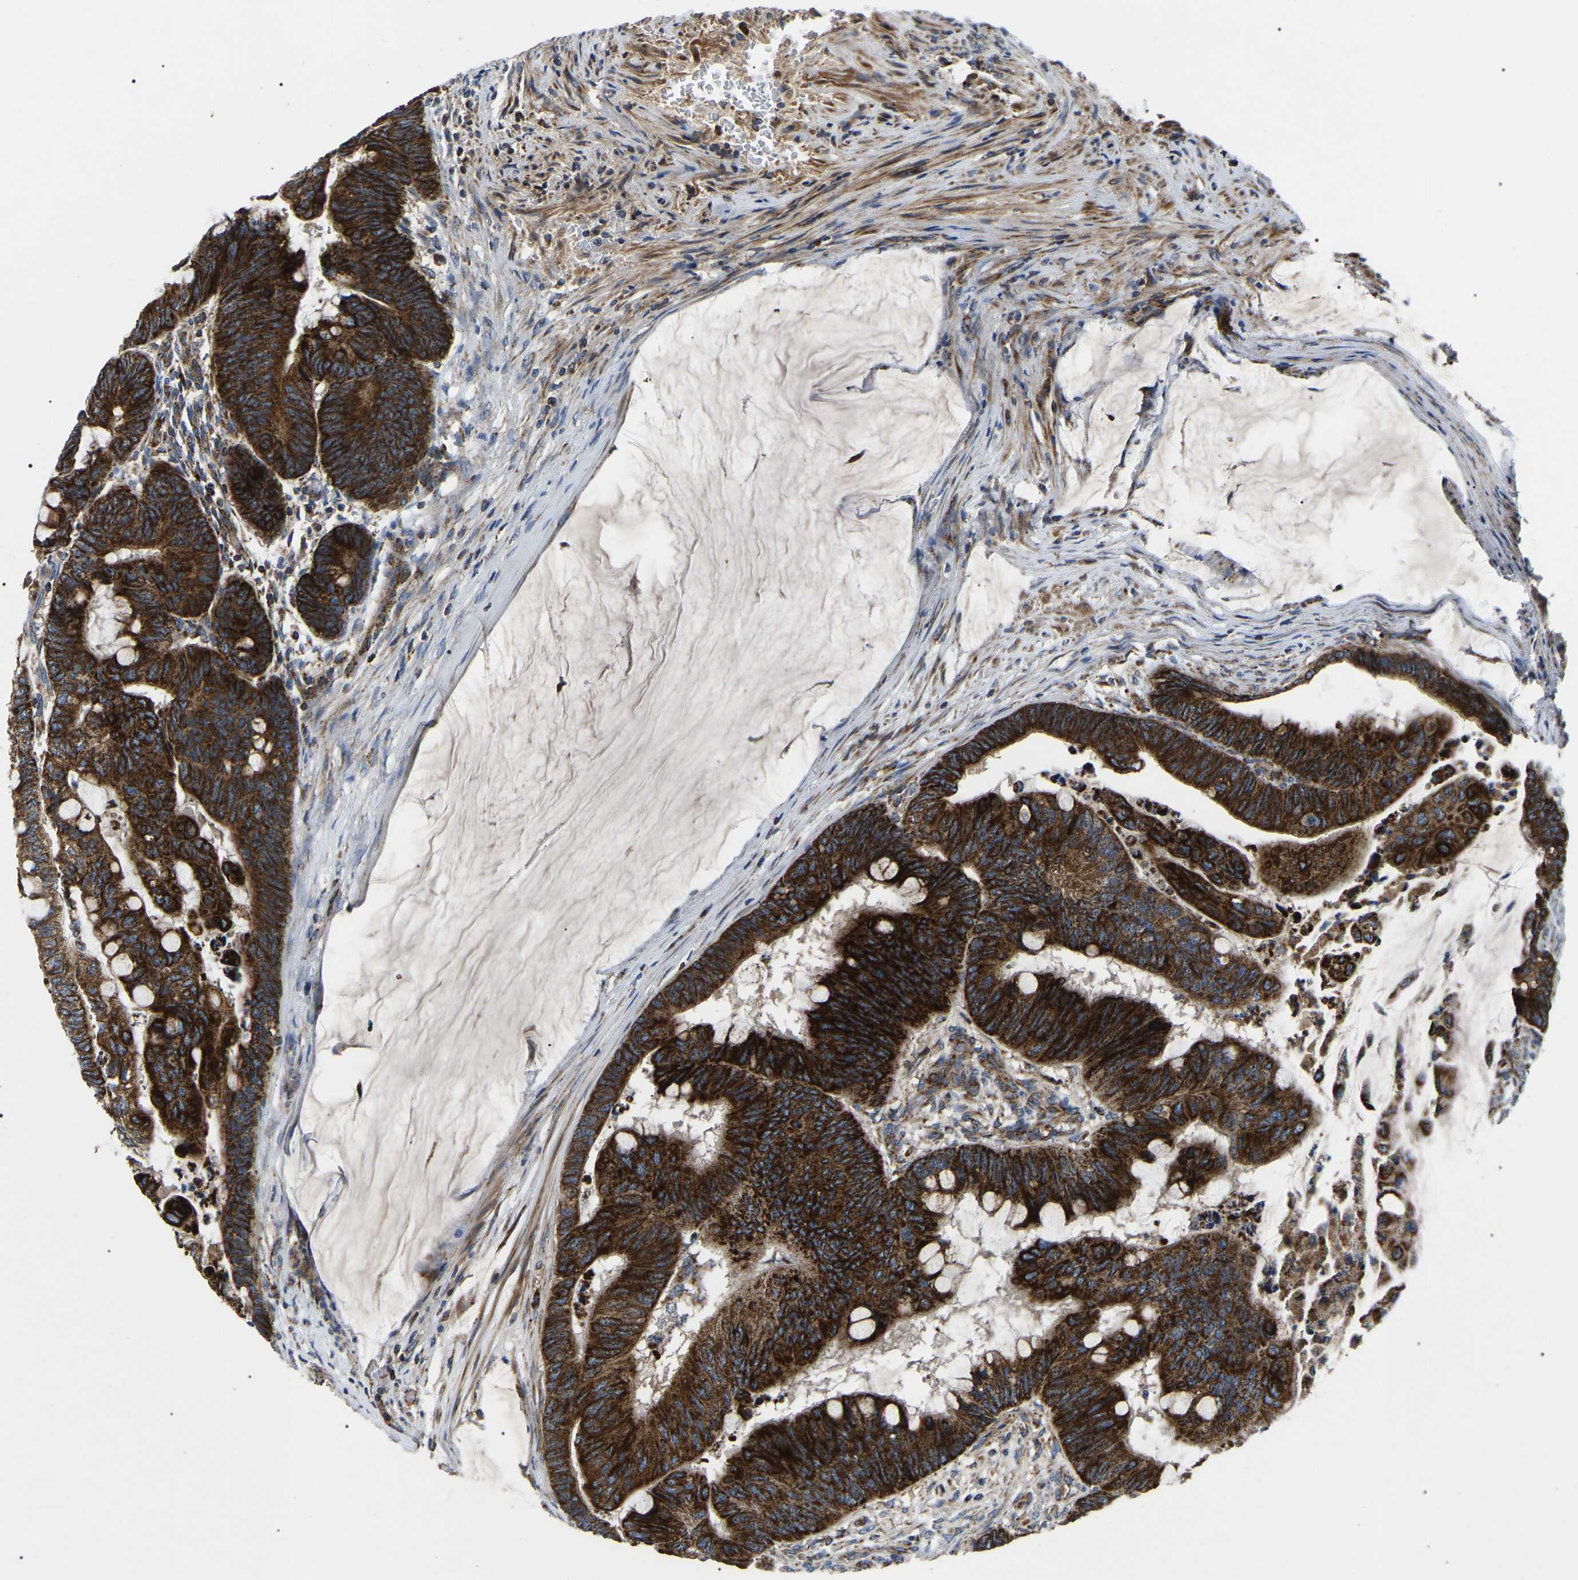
{"staining": {"intensity": "strong", "quantity": ">75%", "location": "cytoplasmic/membranous"}, "tissue": "colorectal cancer", "cell_type": "Tumor cells", "image_type": "cancer", "snomed": [{"axis": "morphology", "description": "Normal tissue, NOS"}, {"axis": "morphology", "description": "Adenocarcinoma, NOS"}, {"axis": "topography", "description": "Rectum"}], "caption": "Adenocarcinoma (colorectal) stained with a brown dye reveals strong cytoplasmic/membranous positive expression in about >75% of tumor cells.", "gene": "PPM1E", "patient": {"sex": "male", "age": 92}}